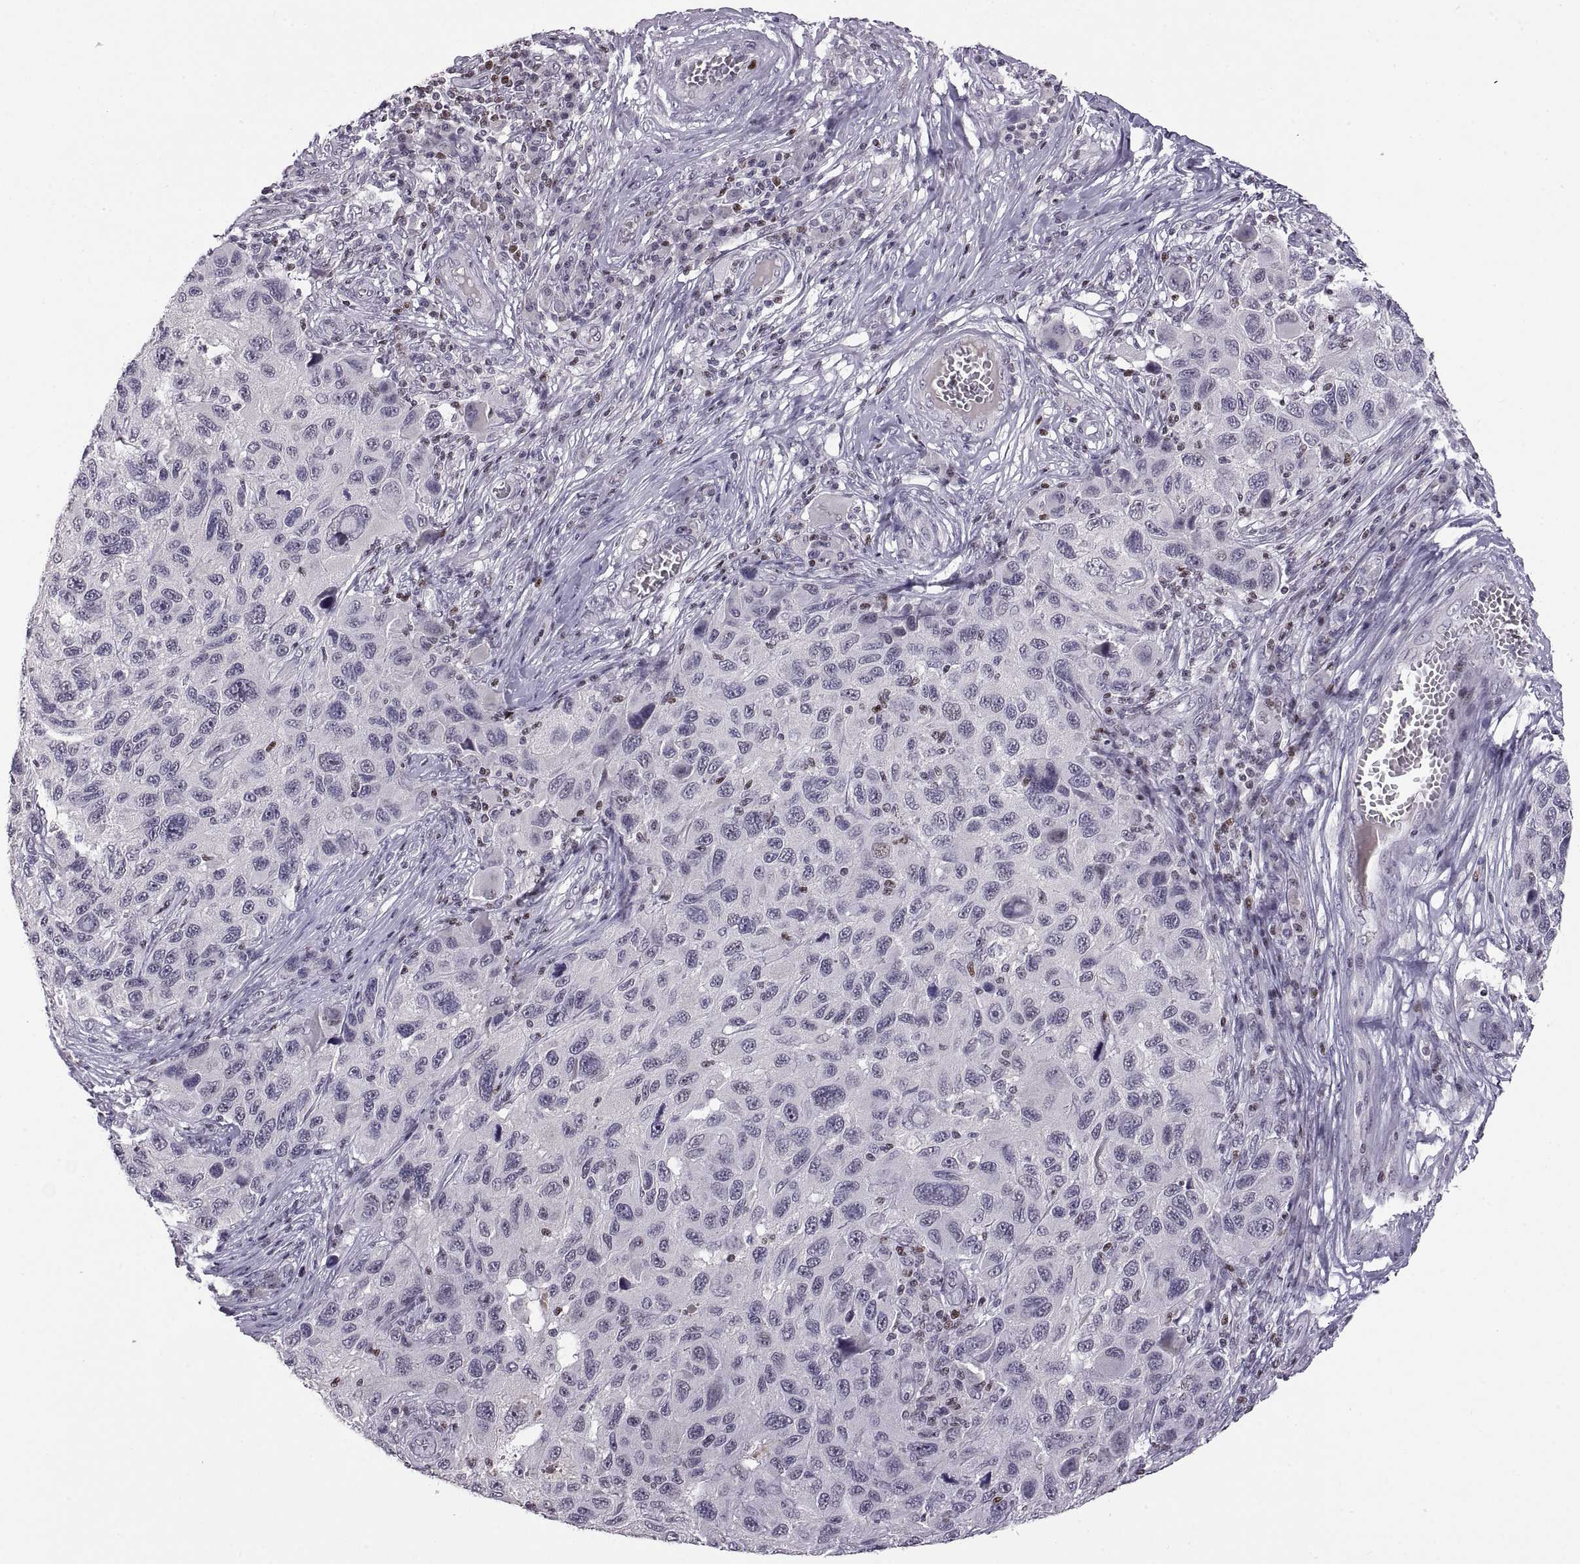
{"staining": {"intensity": "negative", "quantity": "none", "location": "none"}, "tissue": "melanoma", "cell_type": "Tumor cells", "image_type": "cancer", "snomed": [{"axis": "morphology", "description": "Malignant melanoma, NOS"}, {"axis": "topography", "description": "Skin"}], "caption": "Human malignant melanoma stained for a protein using IHC reveals no staining in tumor cells.", "gene": "NEK2", "patient": {"sex": "male", "age": 53}}